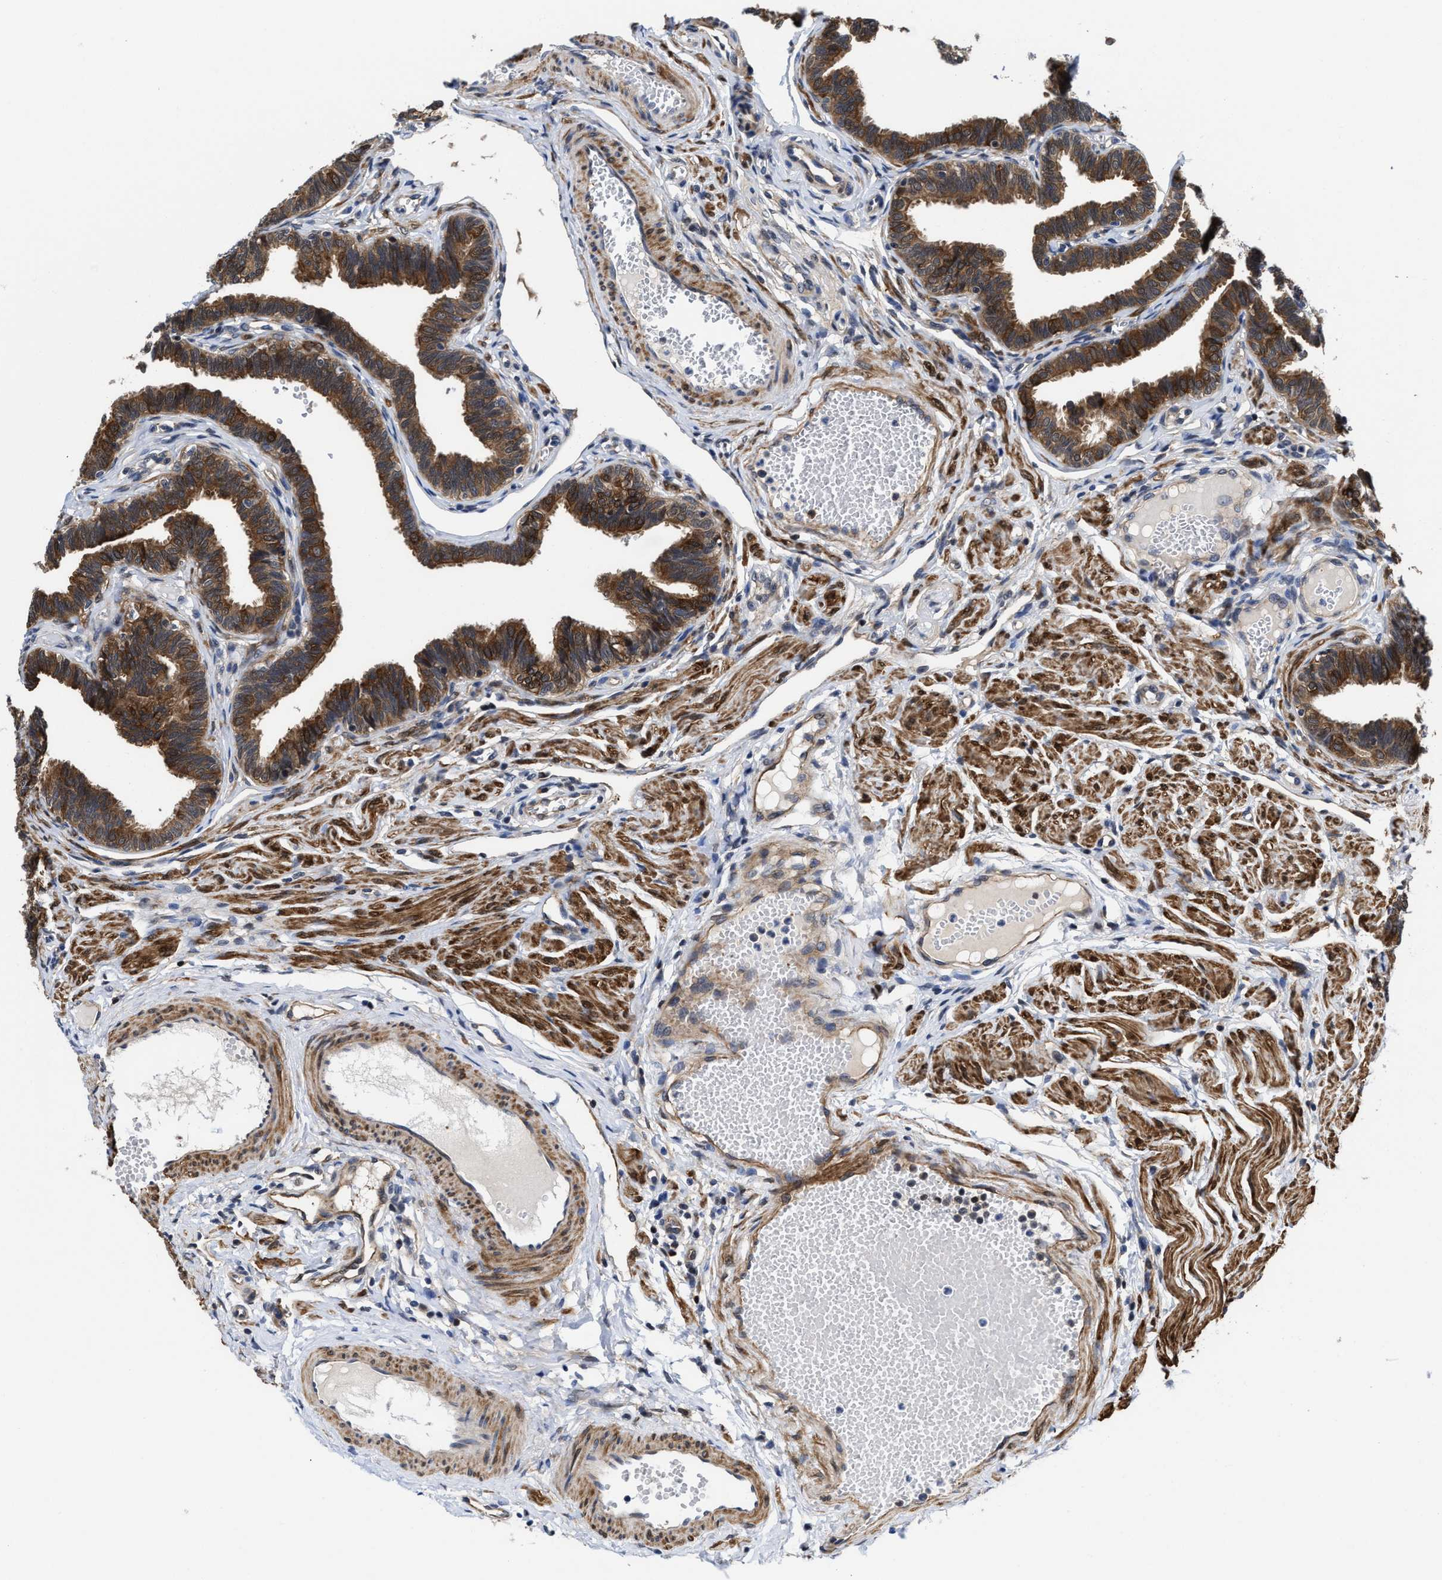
{"staining": {"intensity": "strong", "quantity": "25%-75%", "location": "cytoplasmic/membranous"}, "tissue": "fallopian tube", "cell_type": "Glandular cells", "image_type": "normal", "snomed": [{"axis": "morphology", "description": "Normal tissue, NOS"}, {"axis": "topography", "description": "Fallopian tube"}, {"axis": "topography", "description": "Ovary"}], "caption": "Brown immunohistochemical staining in unremarkable human fallopian tube displays strong cytoplasmic/membranous positivity in approximately 25%-75% of glandular cells.", "gene": "KIF12", "patient": {"sex": "female", "age": 23}}